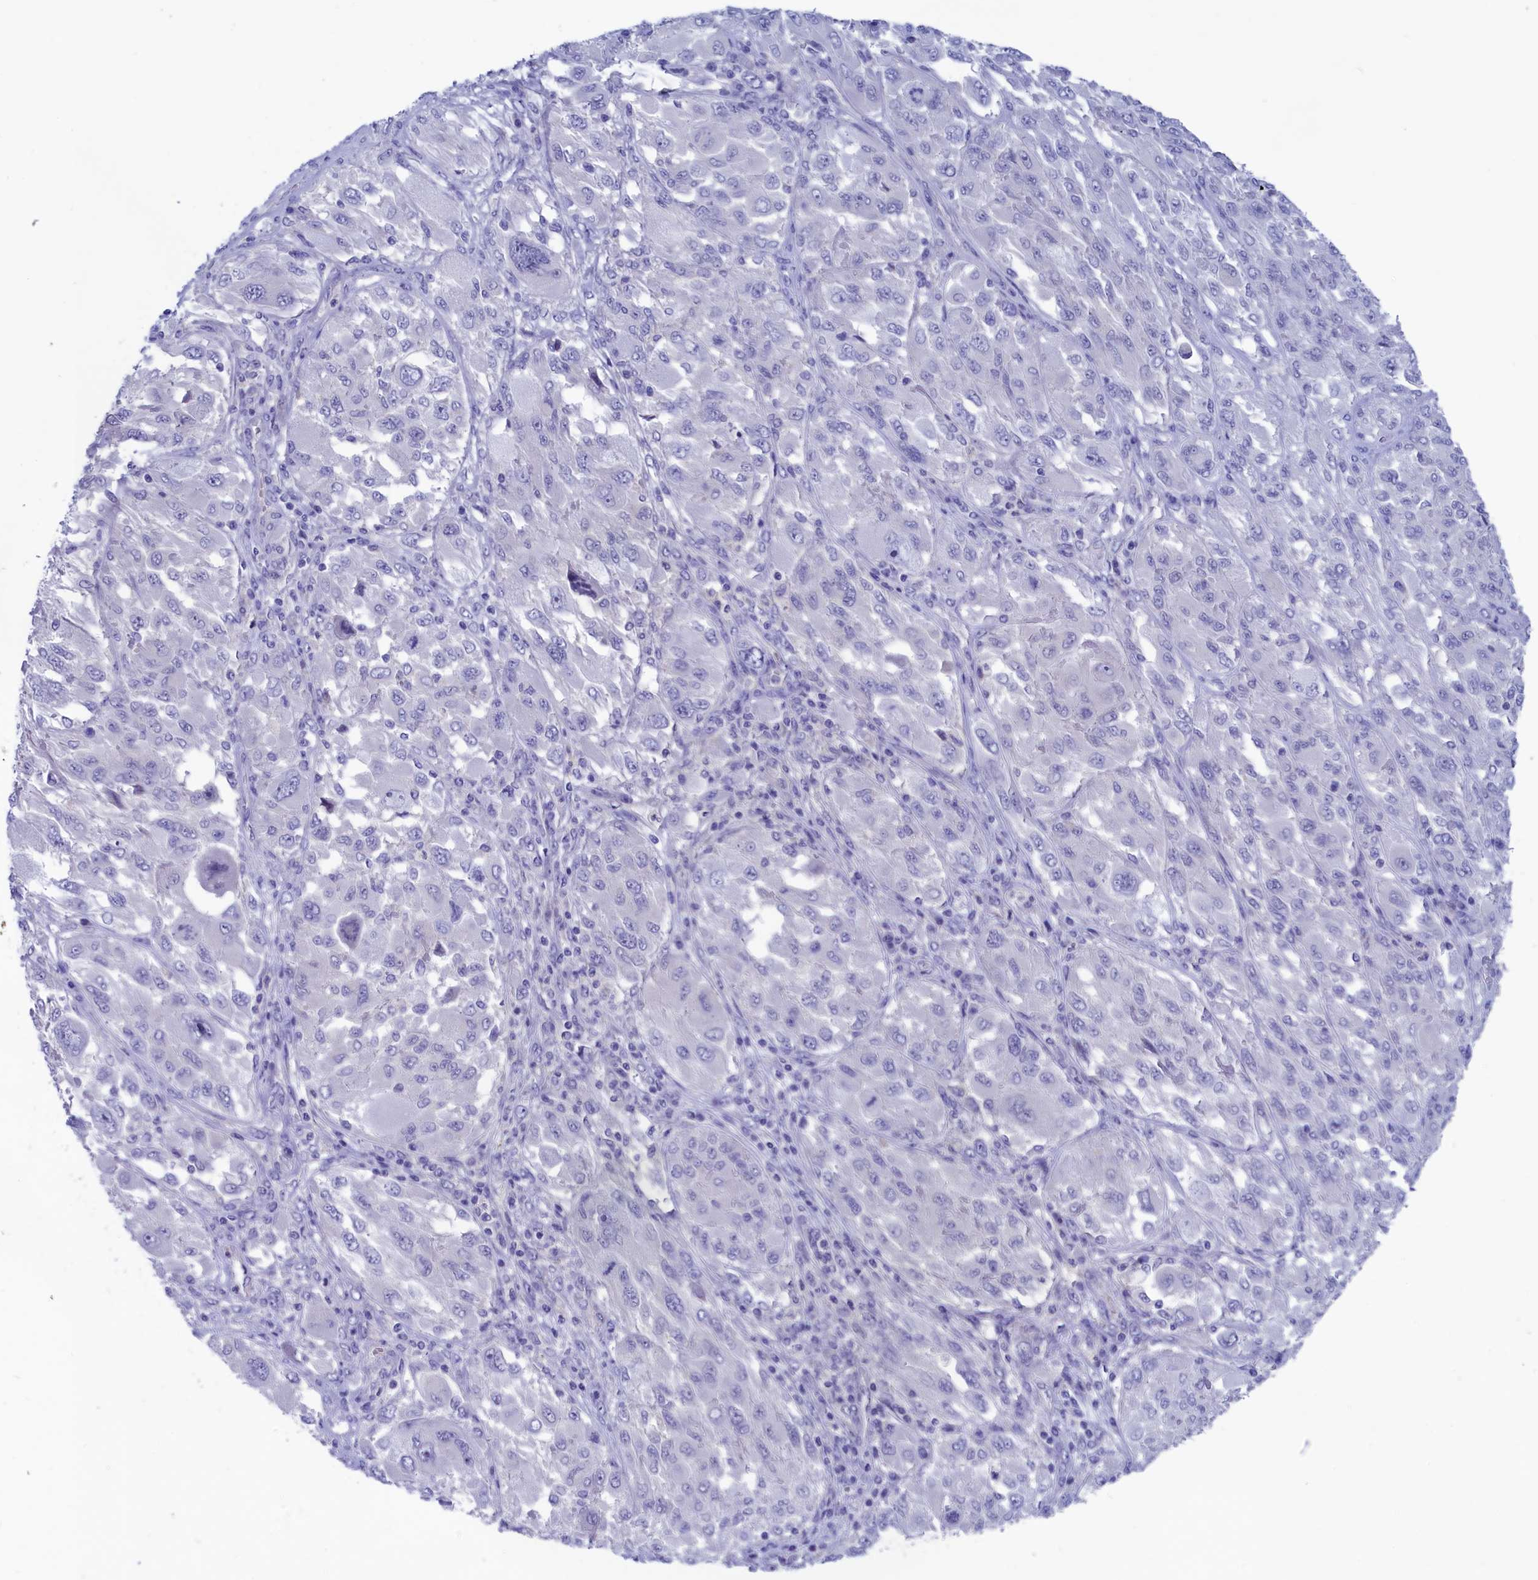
{"staining": {"intensity": "negative", "quantity": "none", "location": "none"}, "tissue": "melanoma", "cell_type": "Tumor cells", "image_type": "cancer", "snomed": [{"axis": "morphology", "description": "Malignant melanoma, NOS"}, {"axis": "topography", "description": "Skin"}], "caption": "Melanoma stained for a protein using immunohistochemistry exhibits no expression tumor cells.", "gene": "VPS35L", "patient": {"sex": "female", "age": 91}}